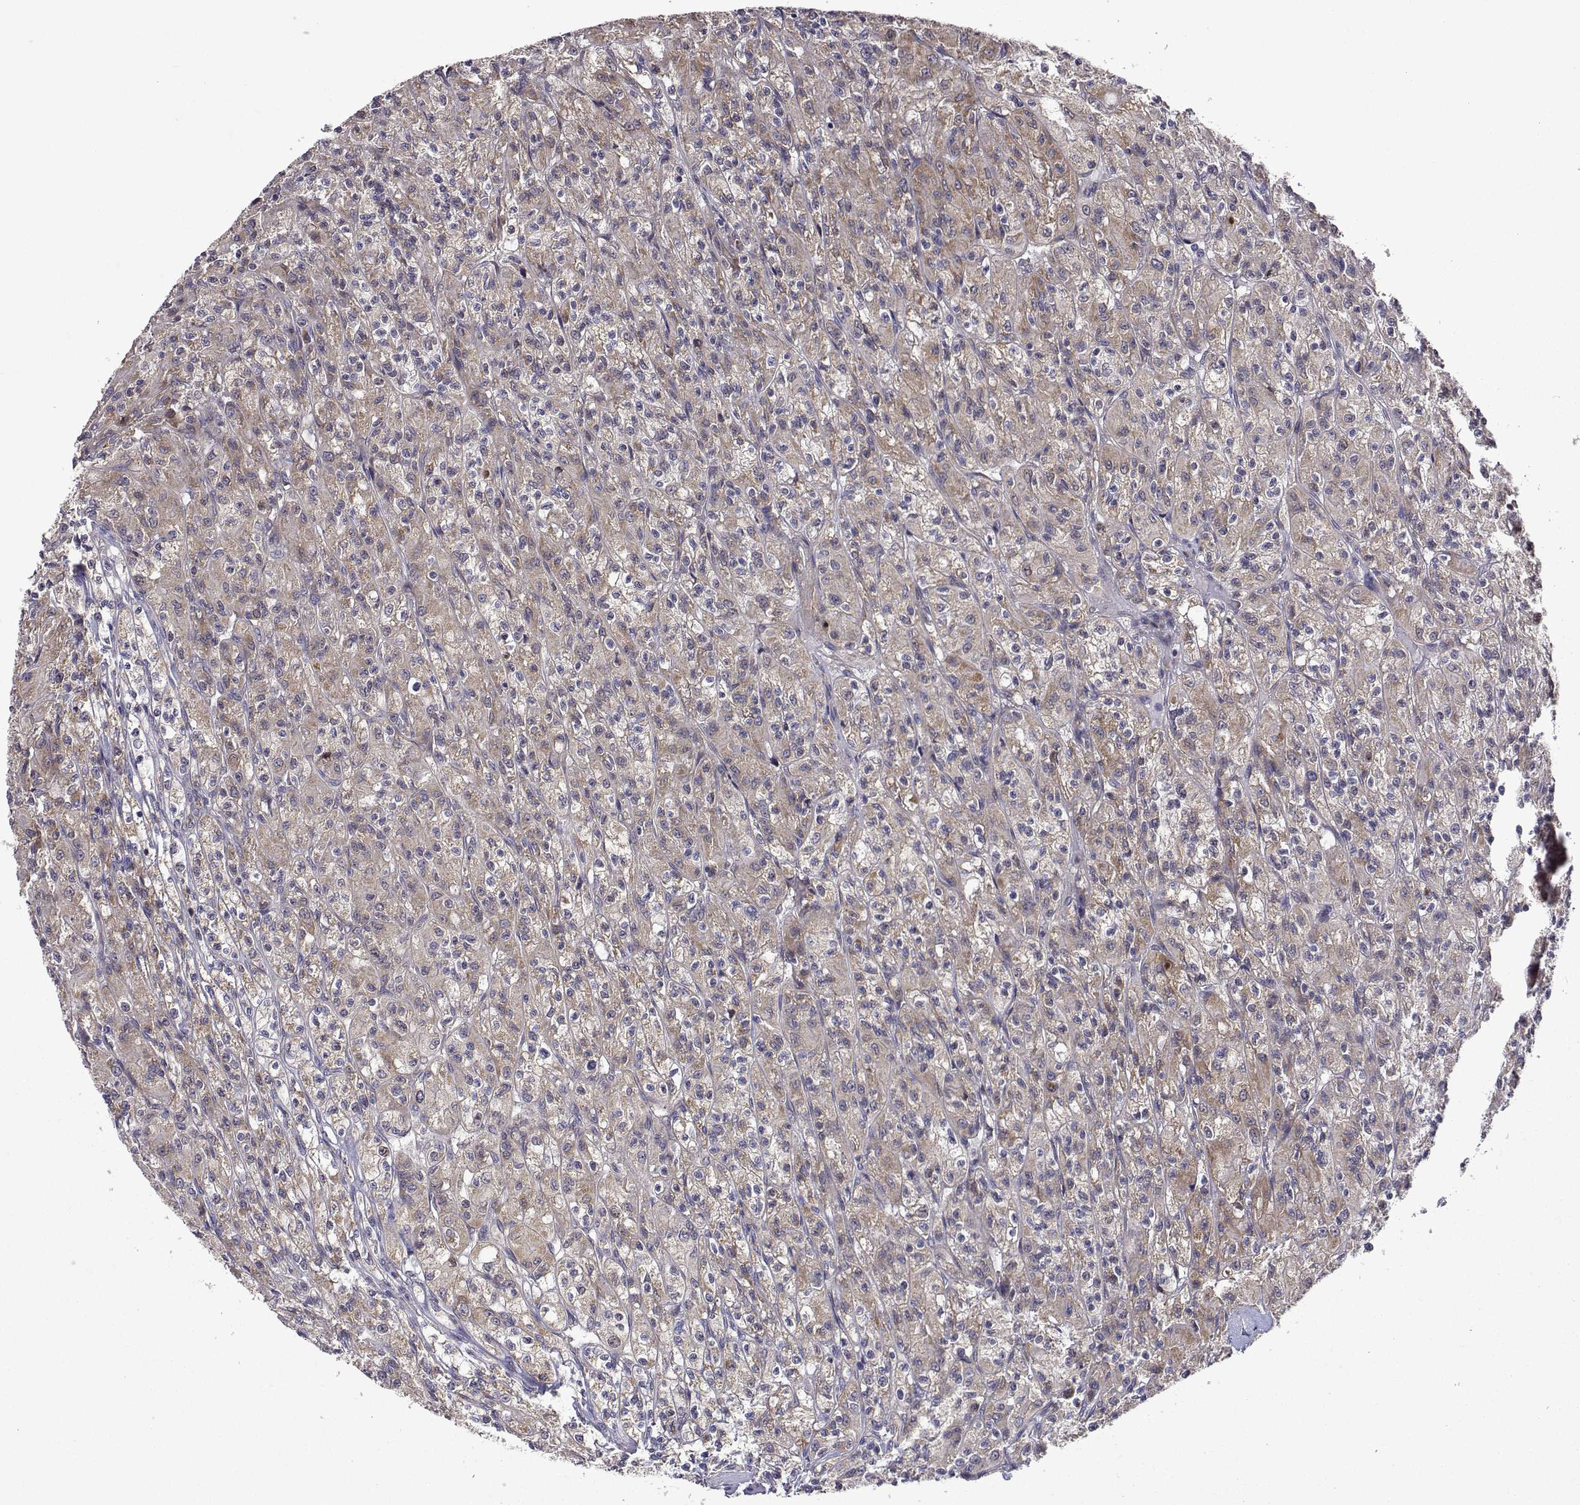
{"staining": {"intensity": "weak", "quantity": "25%-75%", "location": "cytoplasmic/membranous"}, "tissue": "renal cancer", "cell_type": "Tumor cells", "image_type": "cancer", "snomed": [{"axis": "morphology", "description": "Adenocarcinoma, NOS"}, {"axis": "topography", "description": "Kidney"}], "caption": "The image shows immunohistochemical staining of renal cancer (adenocarcinoma). There is weak cytoplasmic/membranous staining is appreciated in about 25%-75% of tumor cells. Immunohistochemistry stains the protein in brown and the nuclei are stained blue.", "gene": "TARBP2", "patient": {"sex": "female", "age": 70}}